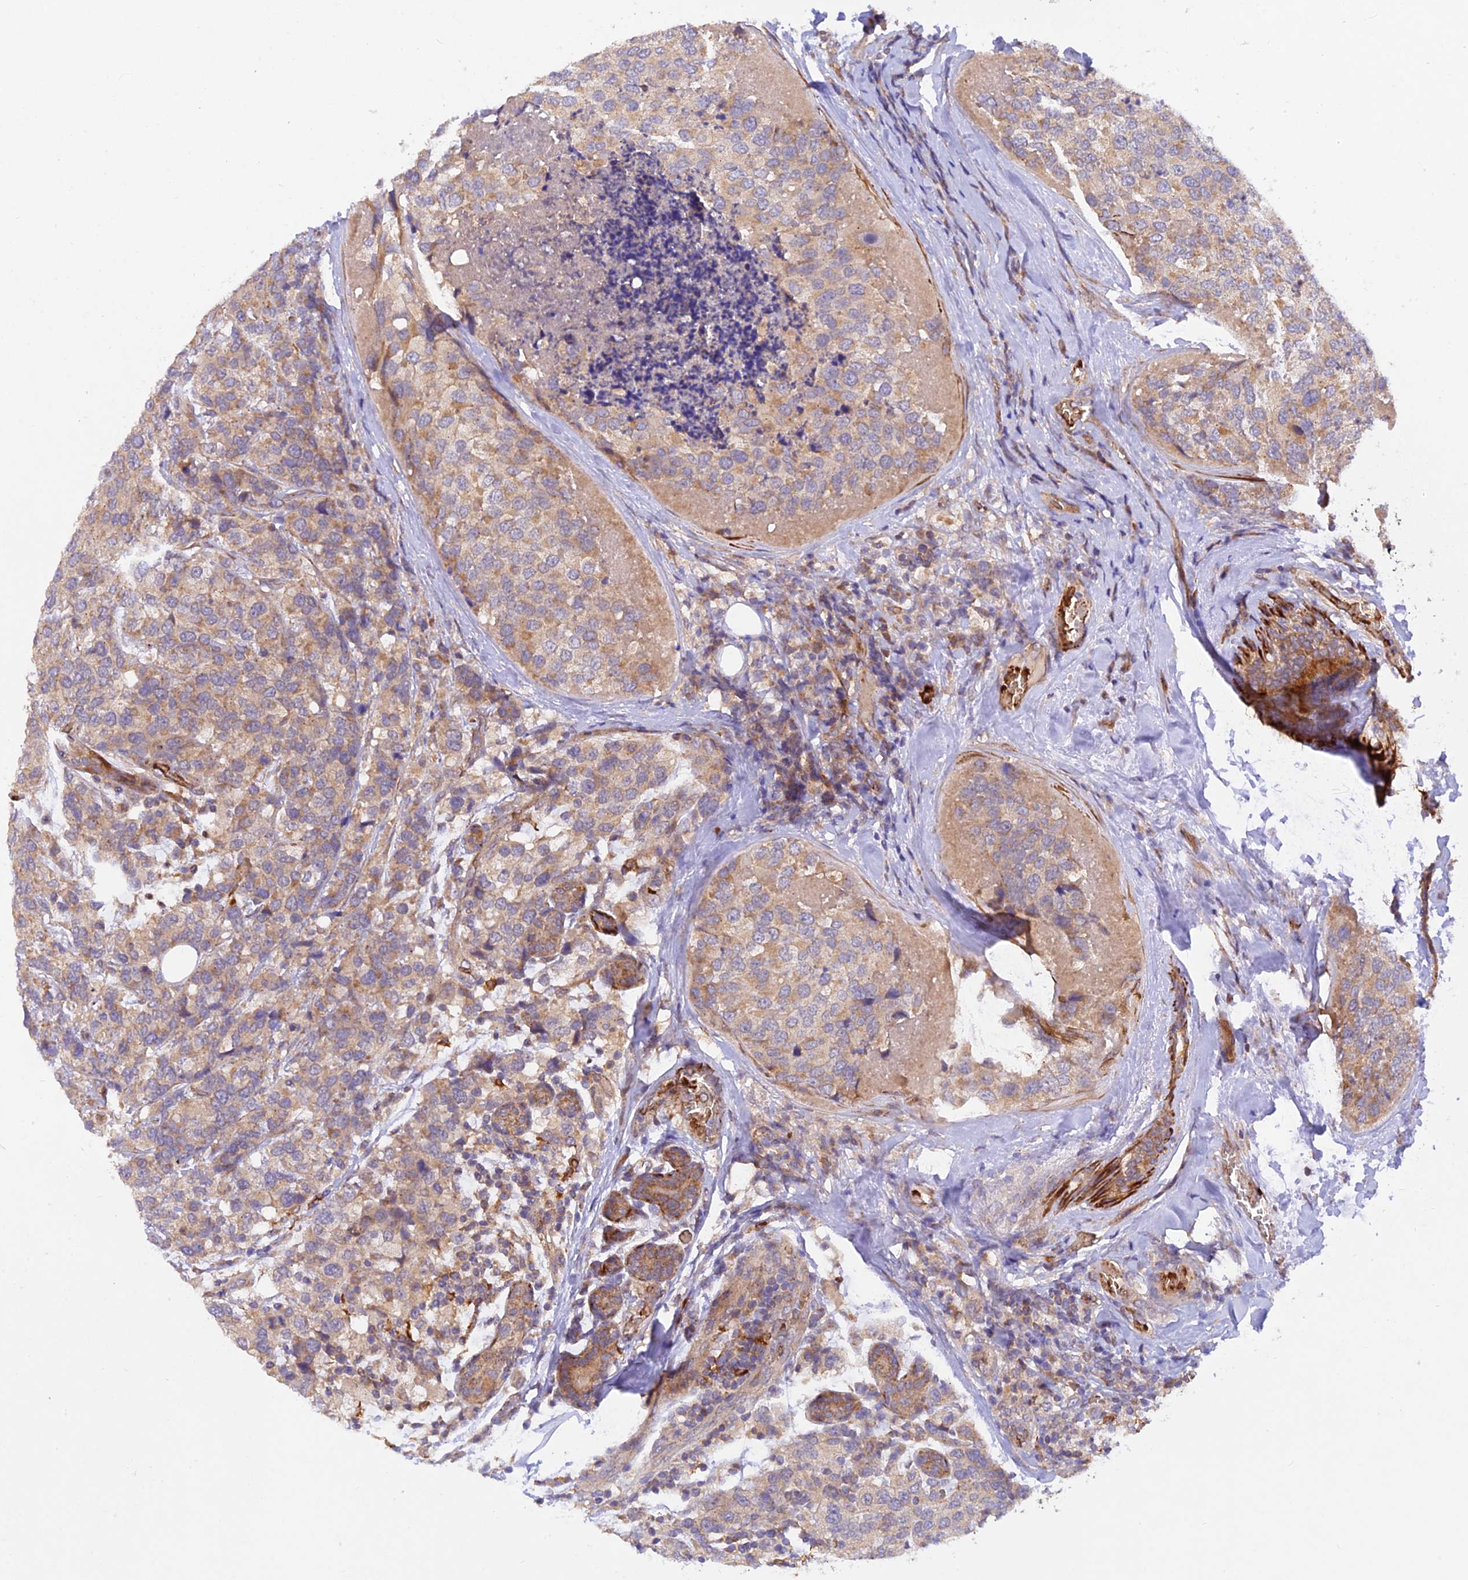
{"staining": {"intensity": "moderate", "quantity": ">75%", "location": "cytoplasmic/membranous"}, "tissue": "breast cancer", "cell_type": "Tumor cells", "image_type": "cancer", "snomed": [{"axis": "morphology", "description": "Lobular carcinoma"}, {"axis": "topography", "description": "Breast"}], "caption": "Breast lobular carcinoma stained for a protein reveals moderate cytoplasmic/membranous positivity in tumor cells.", "gene": "WDFY4", "patient": {"sex": "female", "age": 59}}